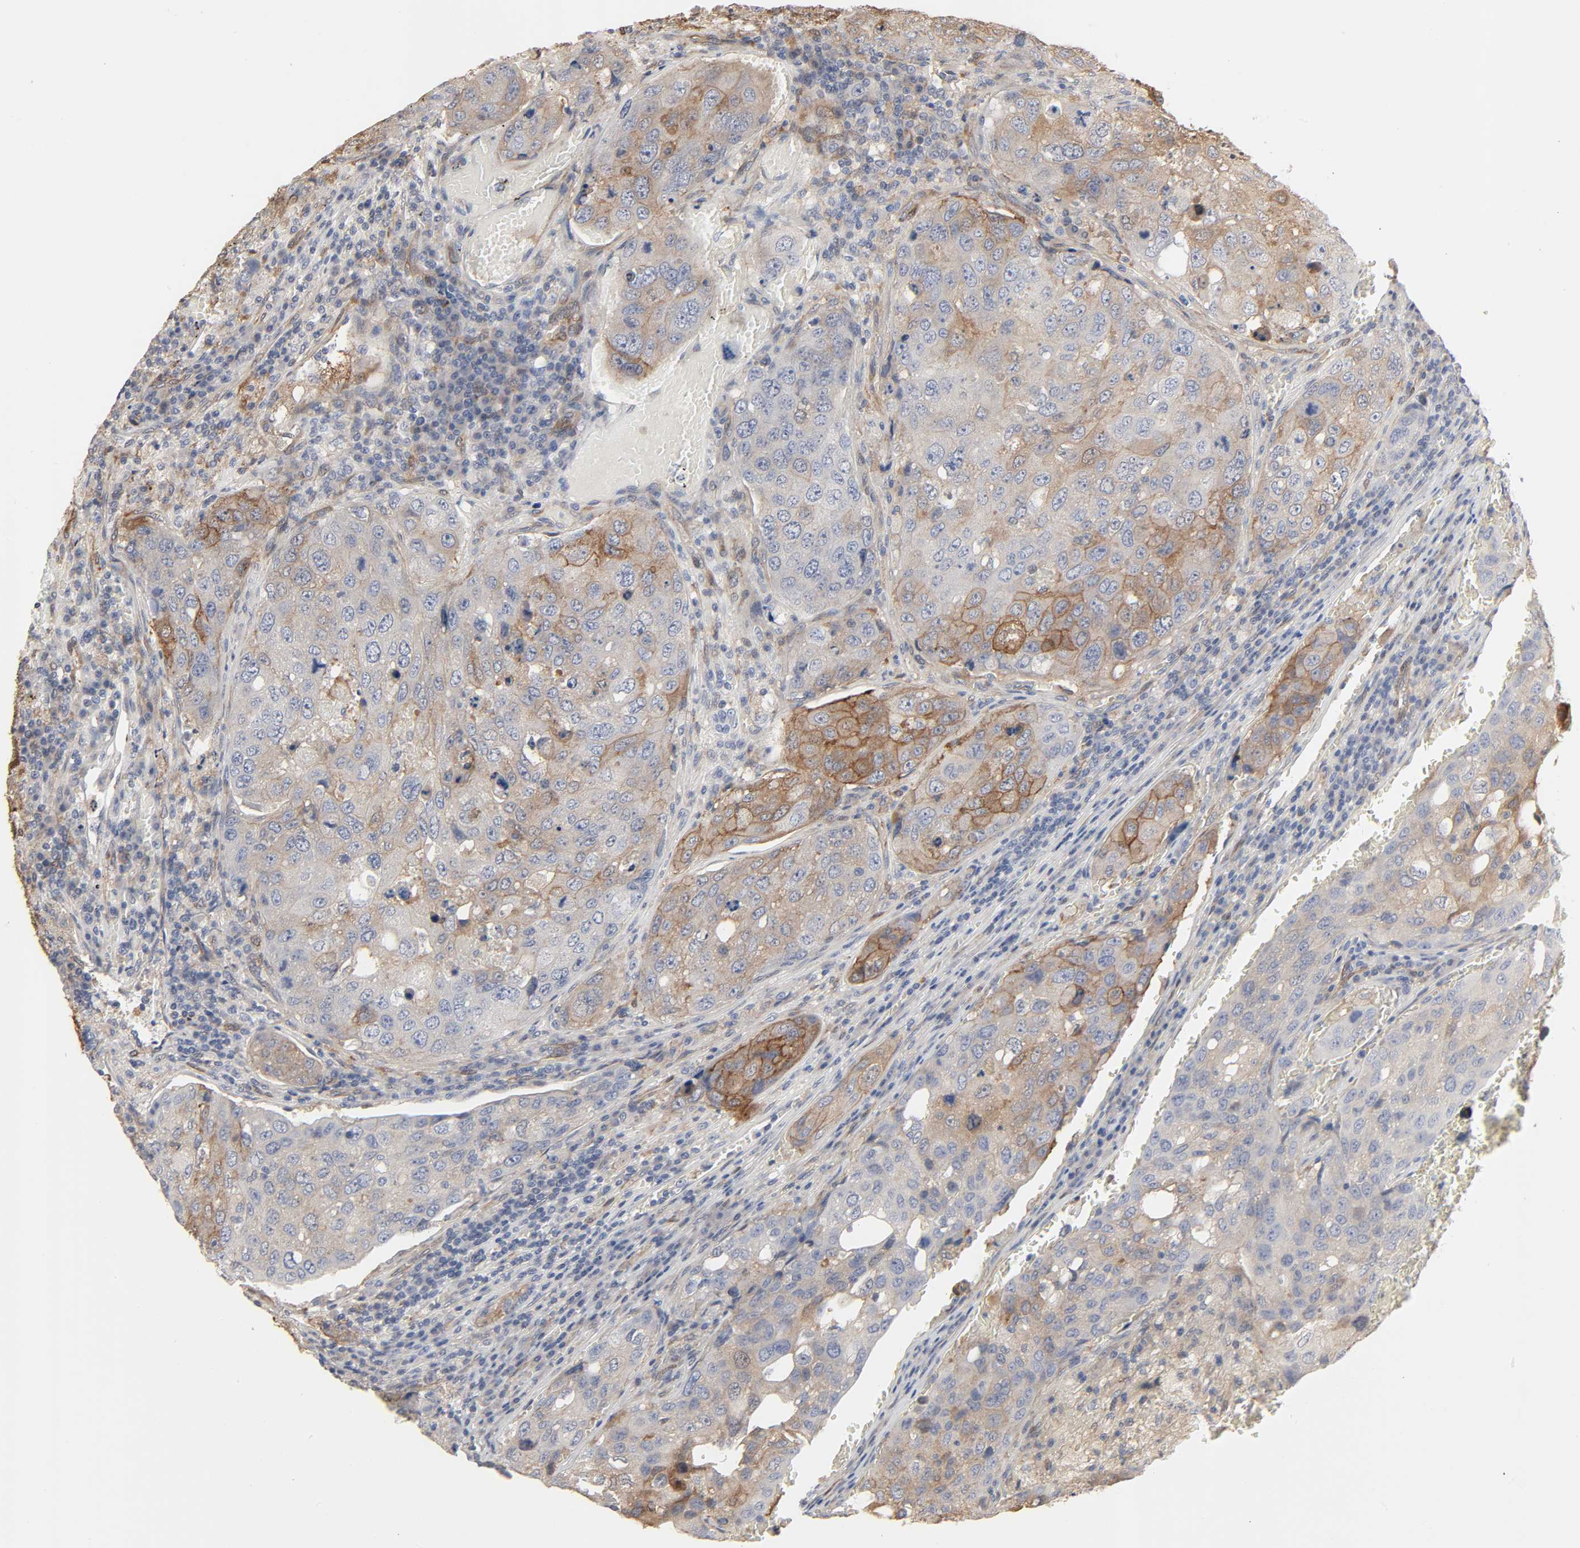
{"staining": {"intensity": "moderate", "quantity": "25%-75%", "location": "cytoplasmic/membranous"}, "tissue": "urothelial cancer", "cell_type": "Tumor cells", "image_type": "cancer", "snomed": [{"axis": "morphology", "description": "Urothelial carcinoma, High grade"}, {"axis": "topography", "description": "Lymph node"}, {"axis": "topography", "description": "Urinary bladder"}], "caption": "The histopathology image demonstrates staining of urothelial carcinoma (high-grade), revealing moderate cytoplasmic/membranous protein expression (brown color) within tumor cells. (DAB IHC with brightfield microscopy, high magnification).", "gene": "NDRG2", "patient": {"sex": "male", "age": 51}}